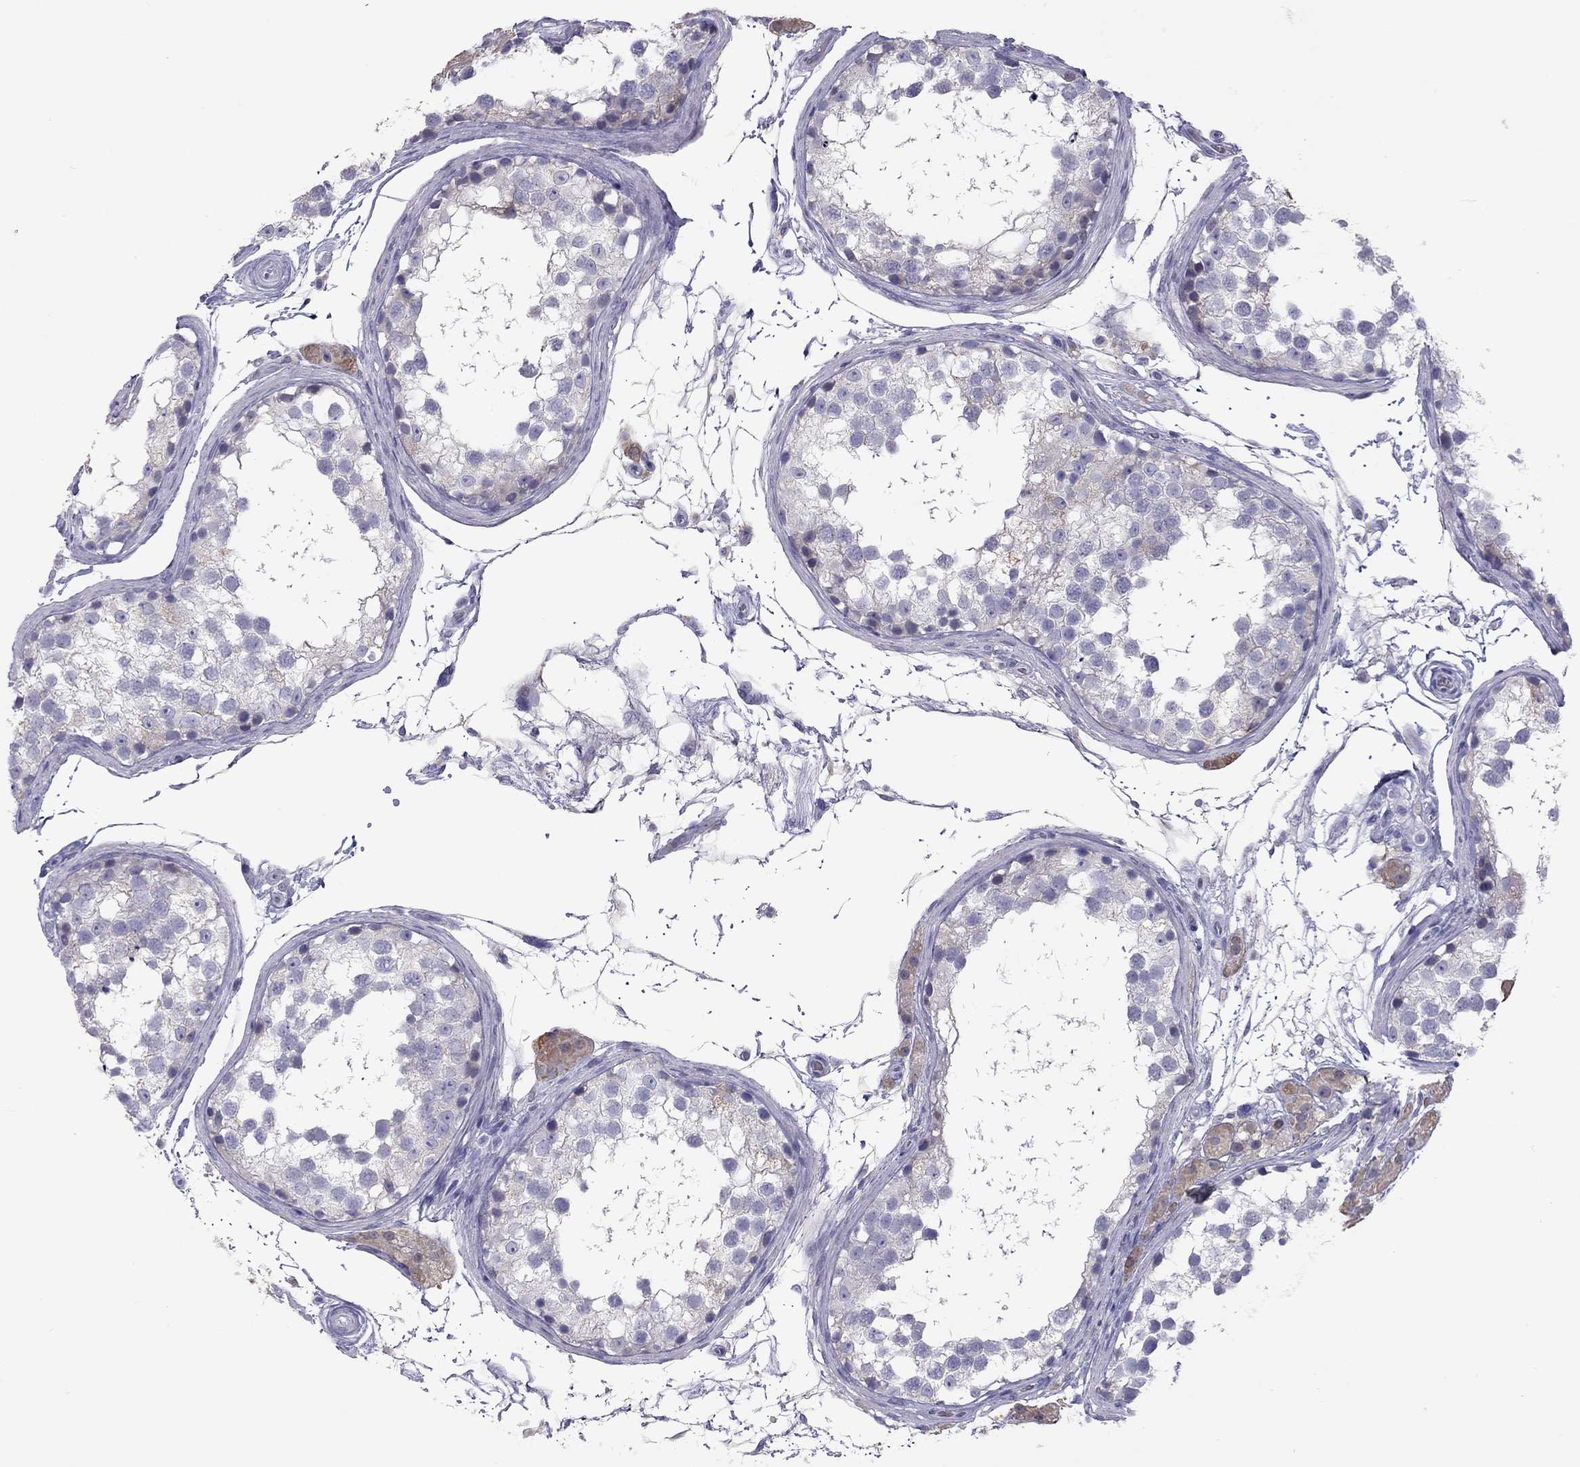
{"staining": {"intensity": "negative", "quantity": "none", "location": "none"}, "tissue": "testis", "cell_type": "Cells in seminiferous ducts", "image_type": "normal", "snomed": [{"axis": "morphology", "description": "Normal tissue, NOS"}, {"axis": "morphology", "description": "Seminoma, NOS"}, {"axis": "topography", "description": "Testis"}], "caption": "Immunohistochemistry image of unremarkable testis stained for a protein (brown), which displays no staining in cells in seminiferous ducts. (DAB immunohistochemistry (IHC), high magnification).", "gene": "MUC16", "patient": {"sex": "male", "age": 65}}